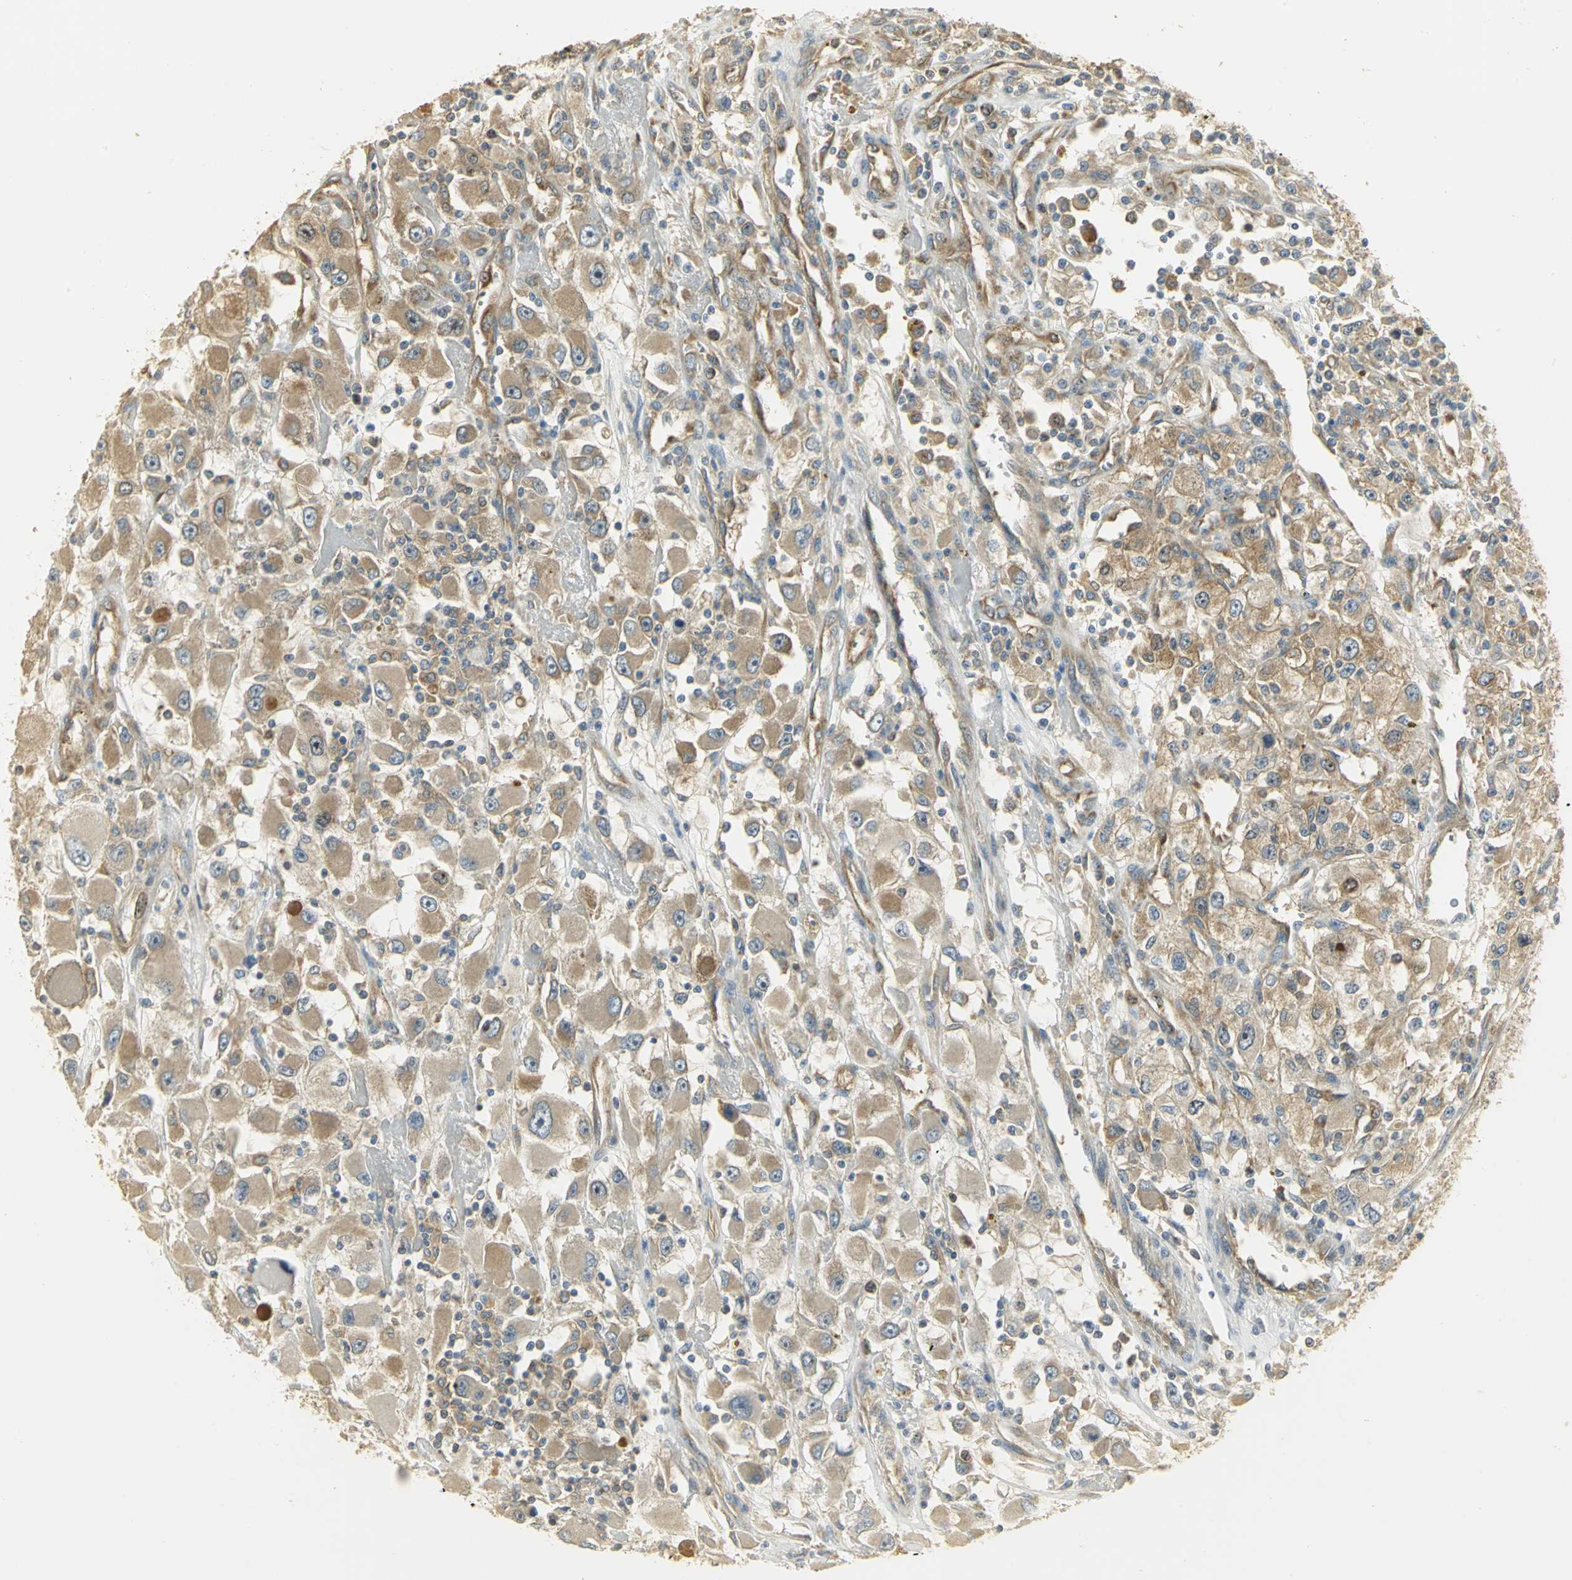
{"staining": {"intensity": "moderate", "quantity": ">75%", "location": "cytoplasmic/membranous"}, "tissue": "renal cancer", "cell_type": "Tumor cells", "image_type": "cancer", "snomed": [{"axis": "morphology", "description": "Adenocarcinoma, NOS"}, {"axis": "topography", "description": "Kidney"}], "caption": "IHC (DAB) staining of human renal cancer (adenocarcinoma) demonstrates moderate cytoplasmic/membranous protein positivity in about >75% of tumor cells.", "gene": "RARS1", "patient": {"sex": "female", "age": 52}}